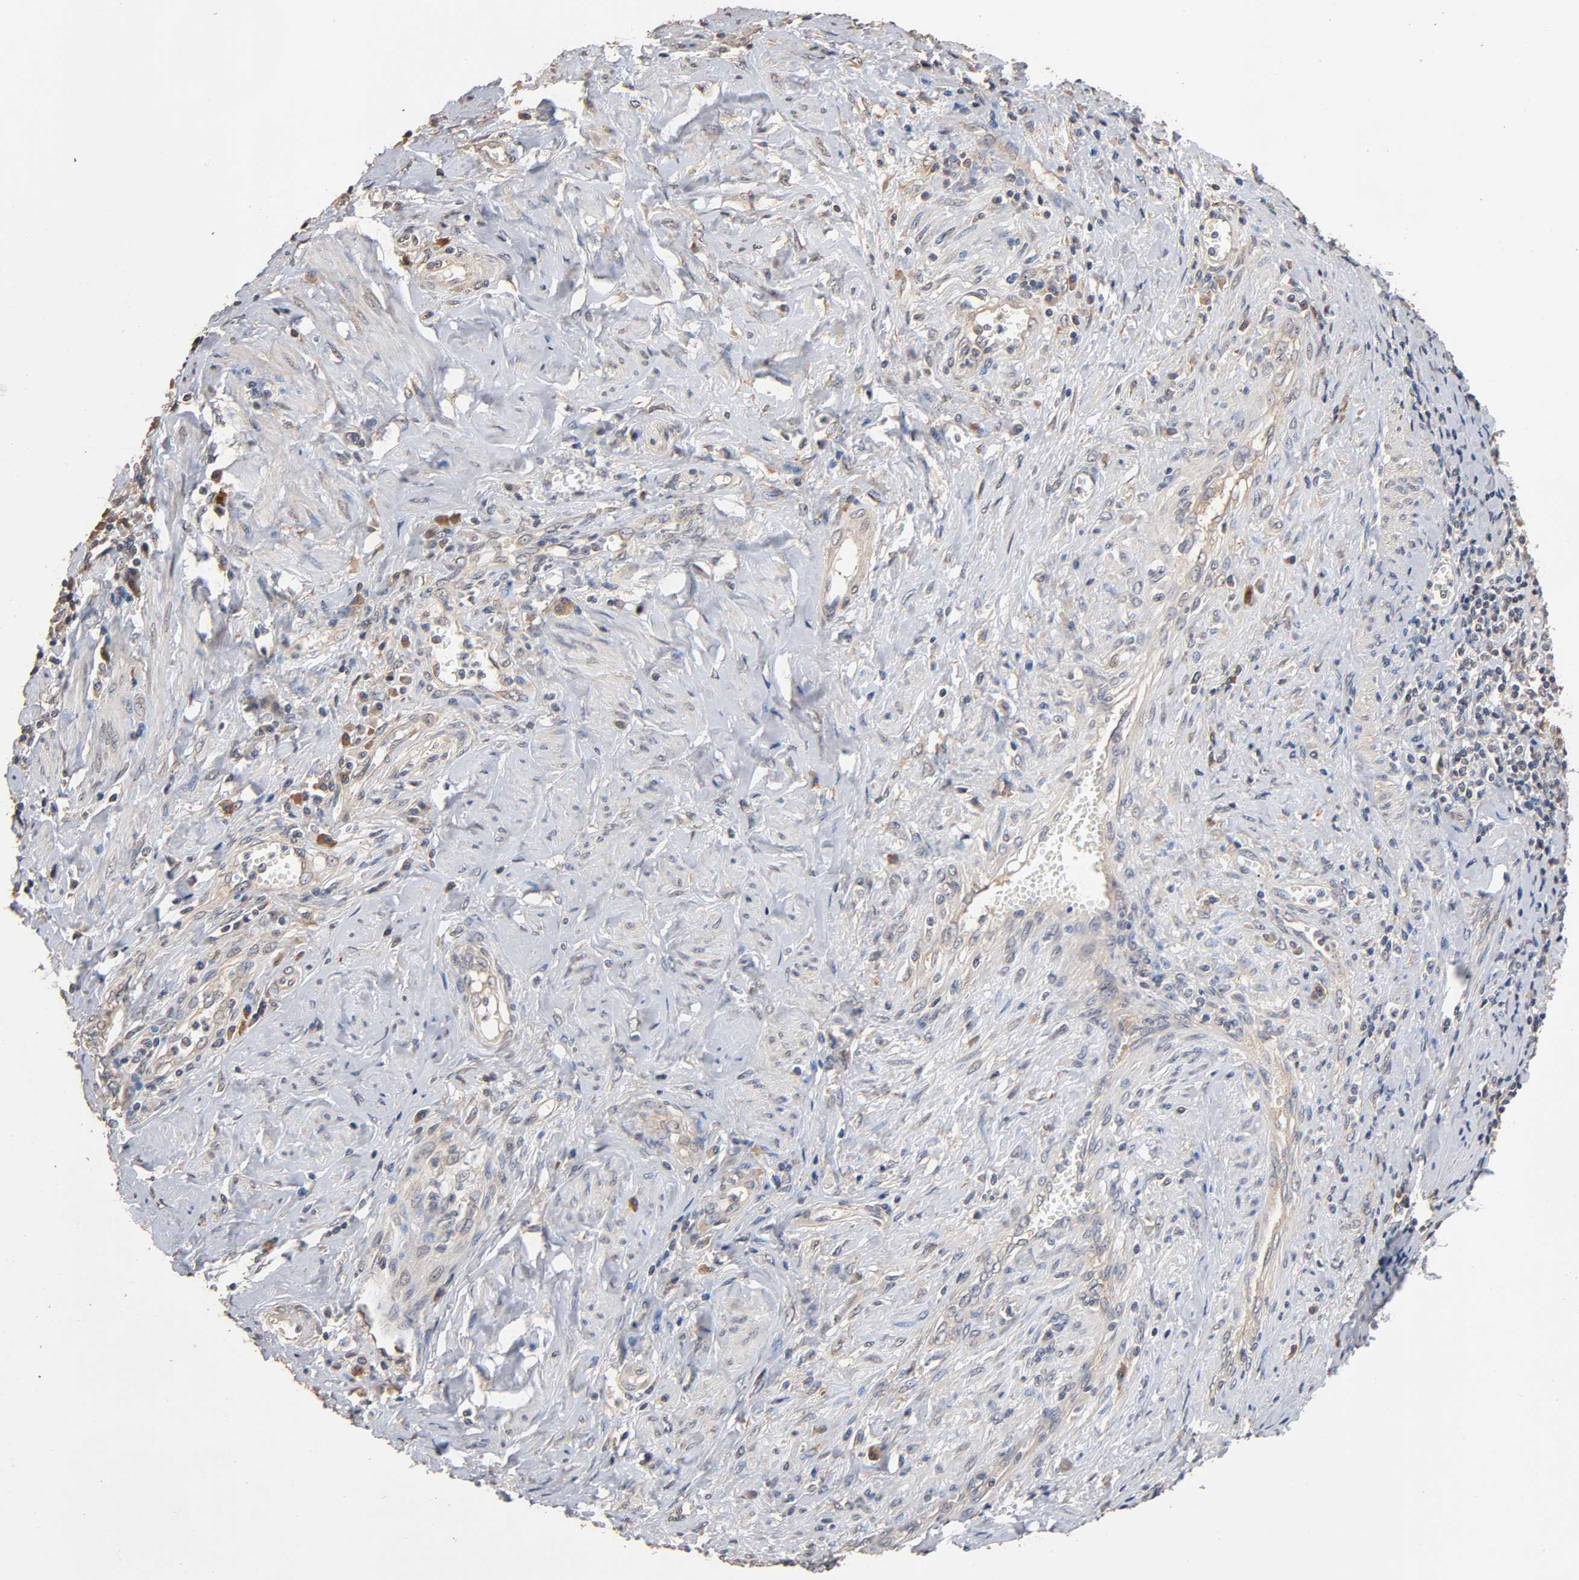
{"staining": {"intensity": "weak", "quantity": "25%-75%", "location": "cytoplasmic/membranous"}, "tissue": "cervical cancer", "cell_type": "Tumor cells", "image_type": "cancer", "snomed": [{"axis": "morphology", "description": "Squamous cell carcinoma, NOS"}, {"axis": "topography", "description": "Cervix"}], "caption": "Immunohistochemistry image of squamous cell carcinoma (cervical) stained for a protein (brown), which reveals low levels of weak cytoplasmic/membranous expression in approximately 25%-75% of tumor cells.", "gene": "ARHGEF7", "patient": {"sex": "female", "age": 53}}